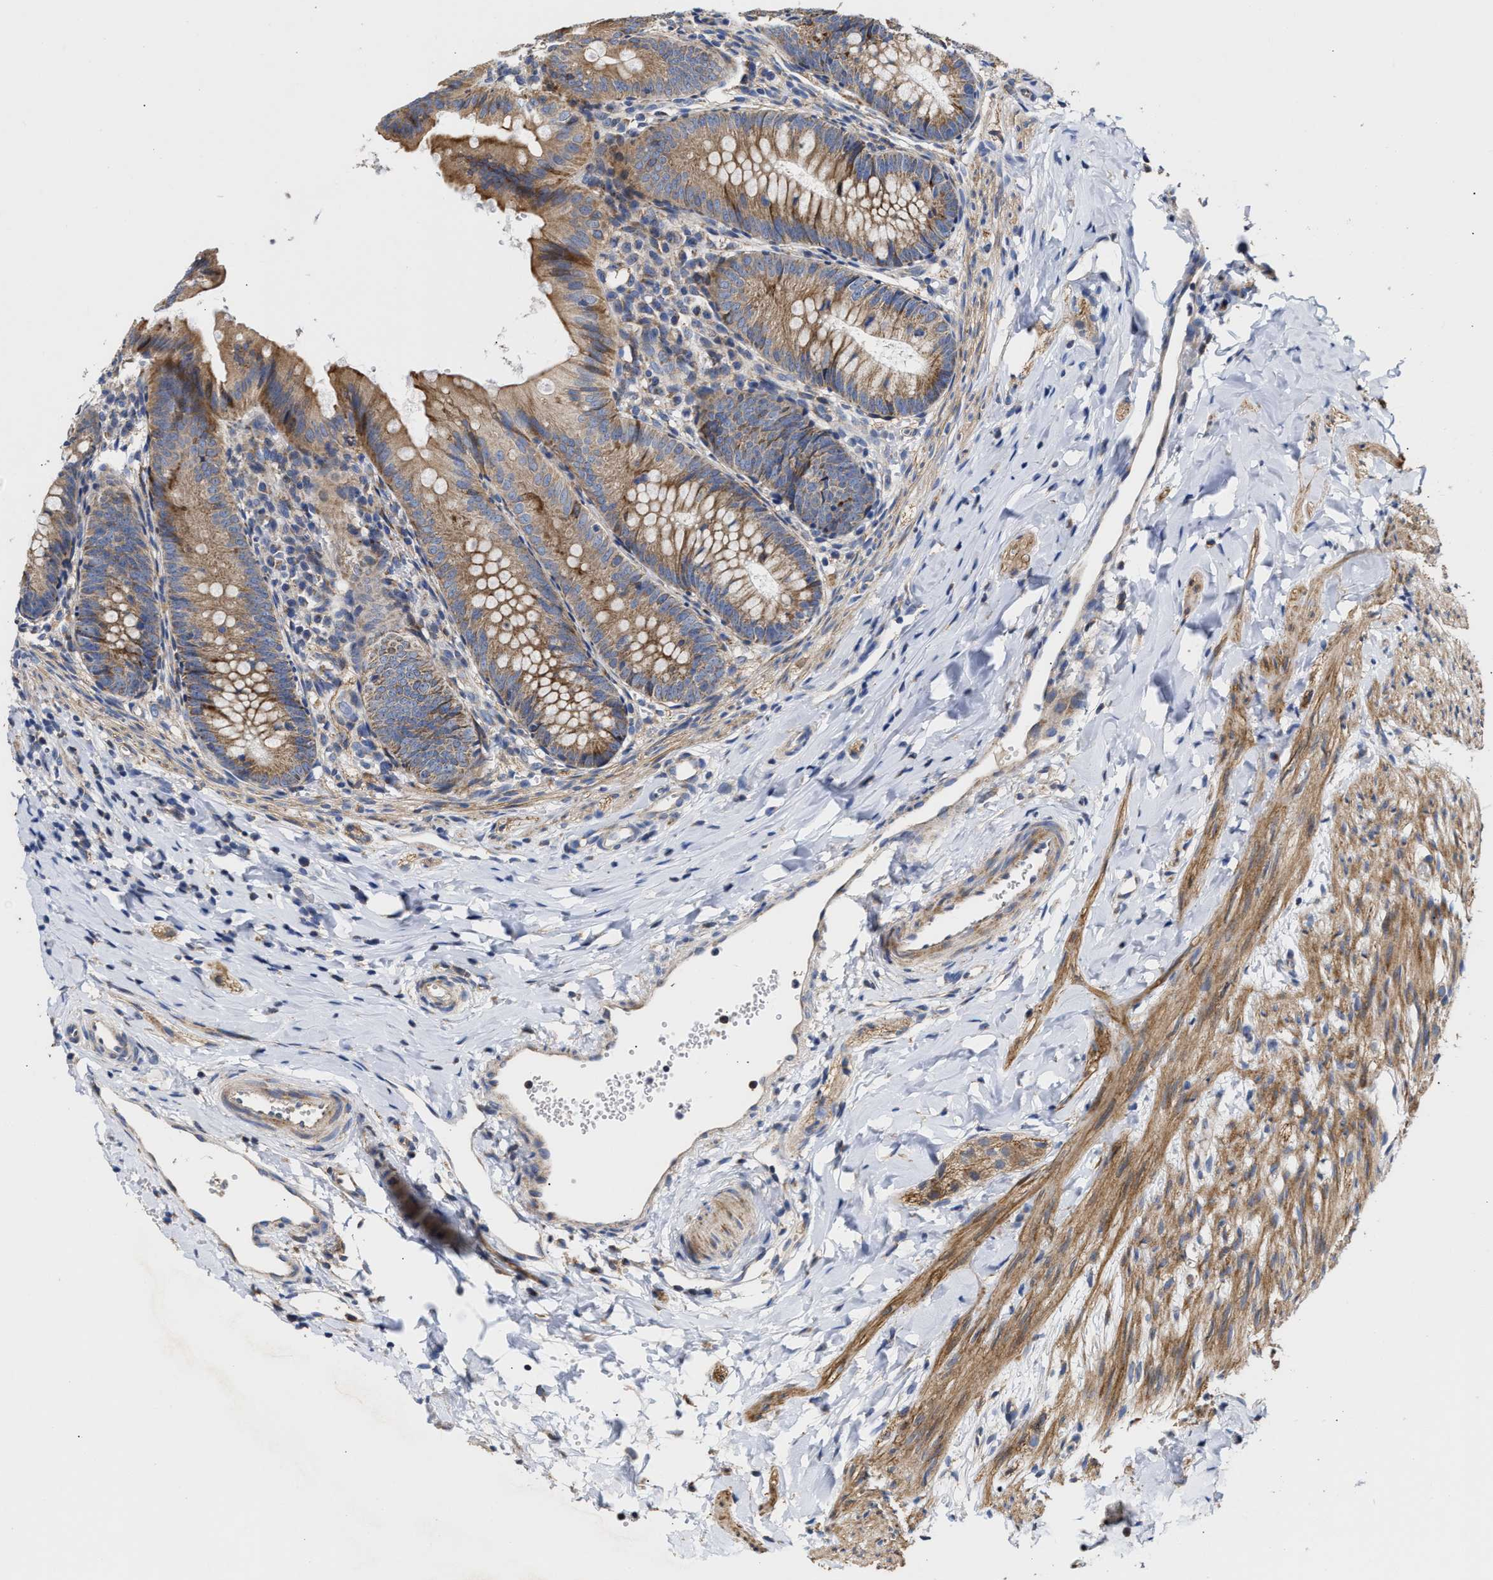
{"staining": {"intensity": "moderate", "quantity": ">75%", "location": "cytoplasmic/membranous"}, "tissue": "appendix", "cell_type": "Glandular cells", "image_type": "normal", "snomed": [{"axis": "morphology", "description": "Normal tissue, NOS"}, {"axis": "topography", "description": "Appendix"}], "caption": "Approximately >75% of glandular cells in benign appendix reveal moderate cytoplasmic/membranous protein staining as visualized by brown immunohistochemical staining.", "gene": "MALSU1", "patient": {"sex": "male", "age": 1}}